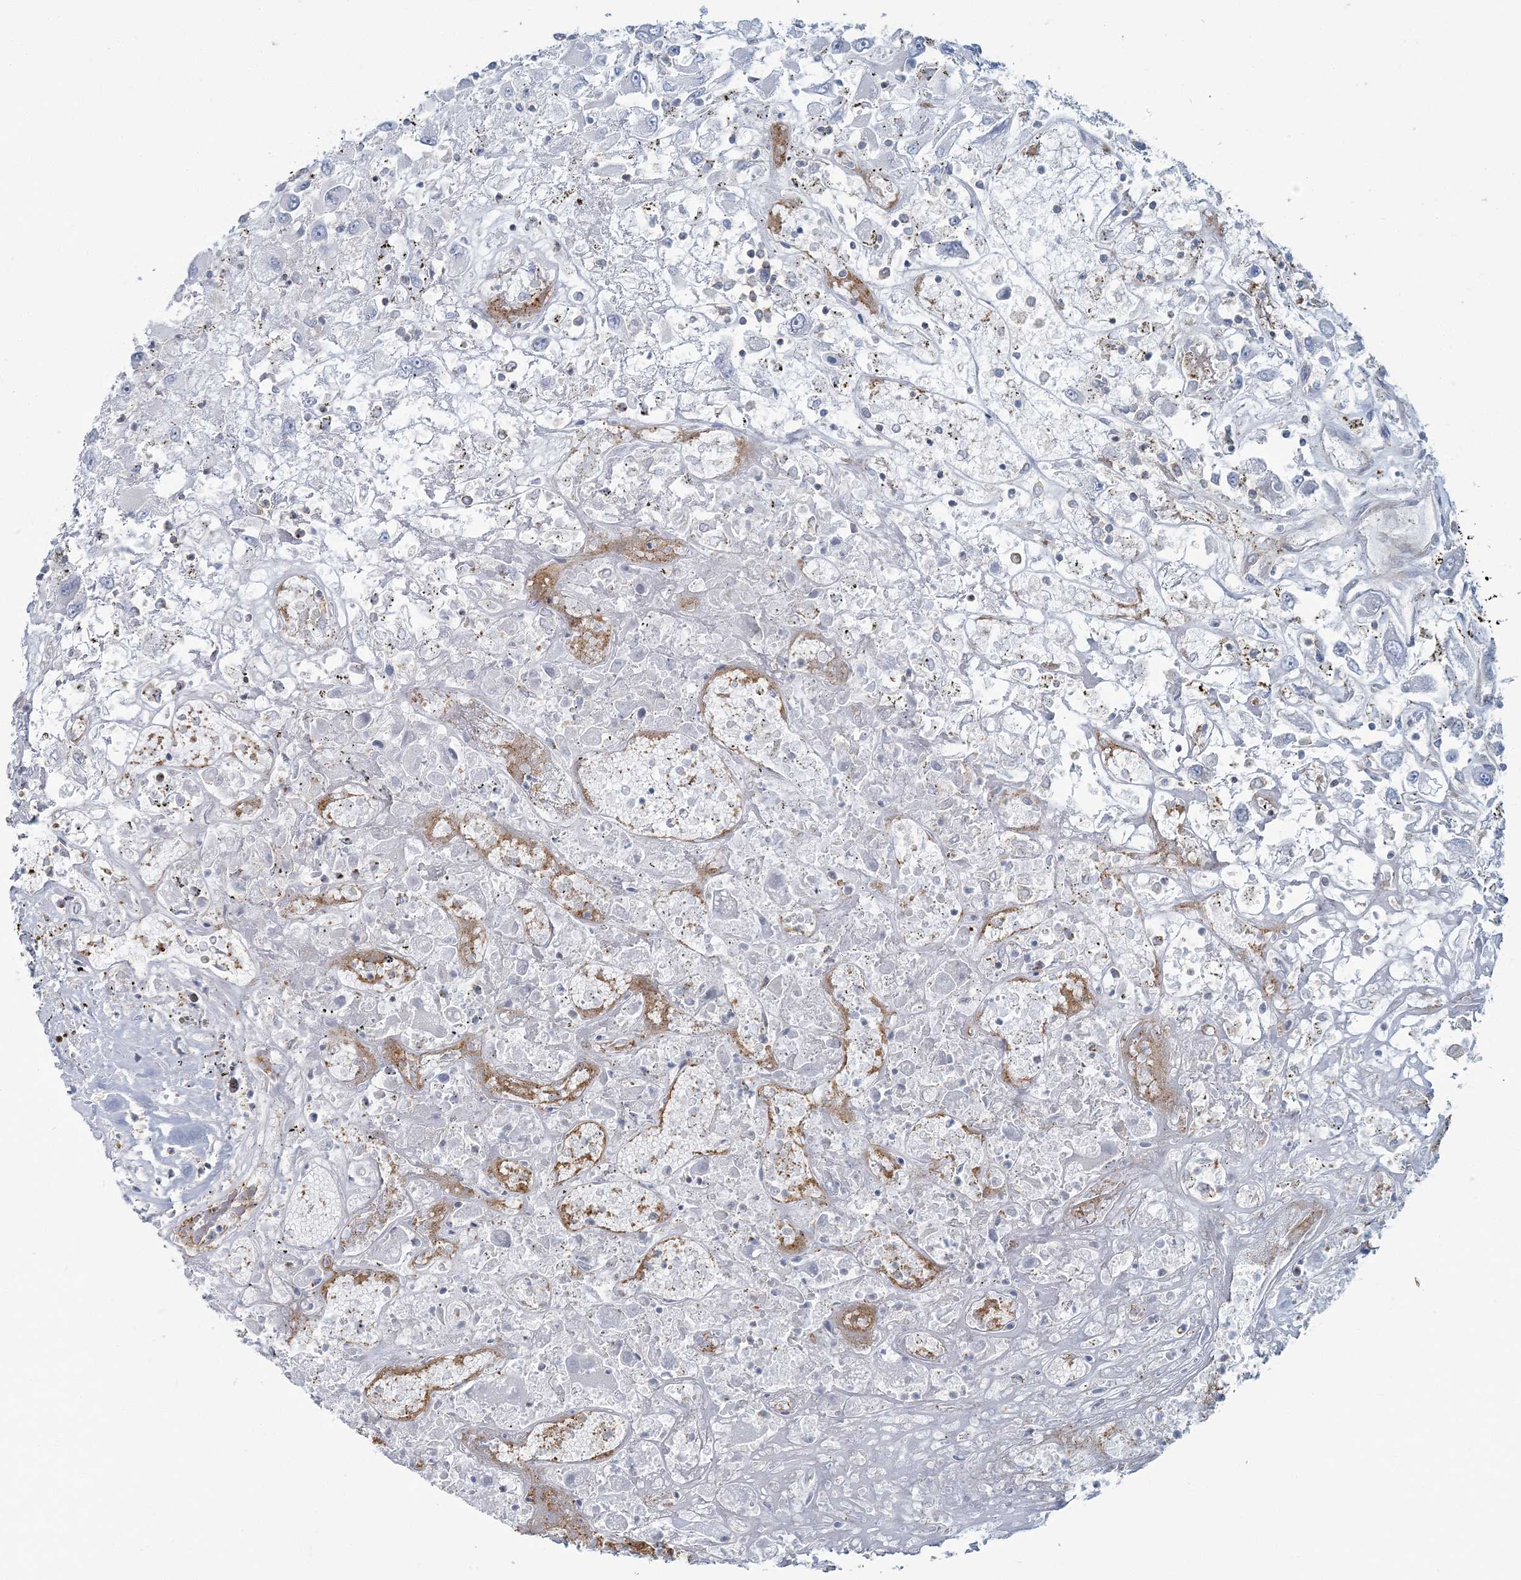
{"staining": {"intensity": "negative", "quantity": "none", "location": "none"}, "tissue": "renal cancer", "cell_type": "Tumor cells", "image_type": "cancer", "snomed": [{"axis": "morphology", "description": "Adenocarcinoma, NOS"}, {"axis": "topography", "description": "Kidney"}], "caption": "Human renal cancer (adenocarcinoma) stained for a protein using IHC shows no expression in tumor cells.", "gene": "CUEDC2", "patient": {"sex": "female", "age": 52}}